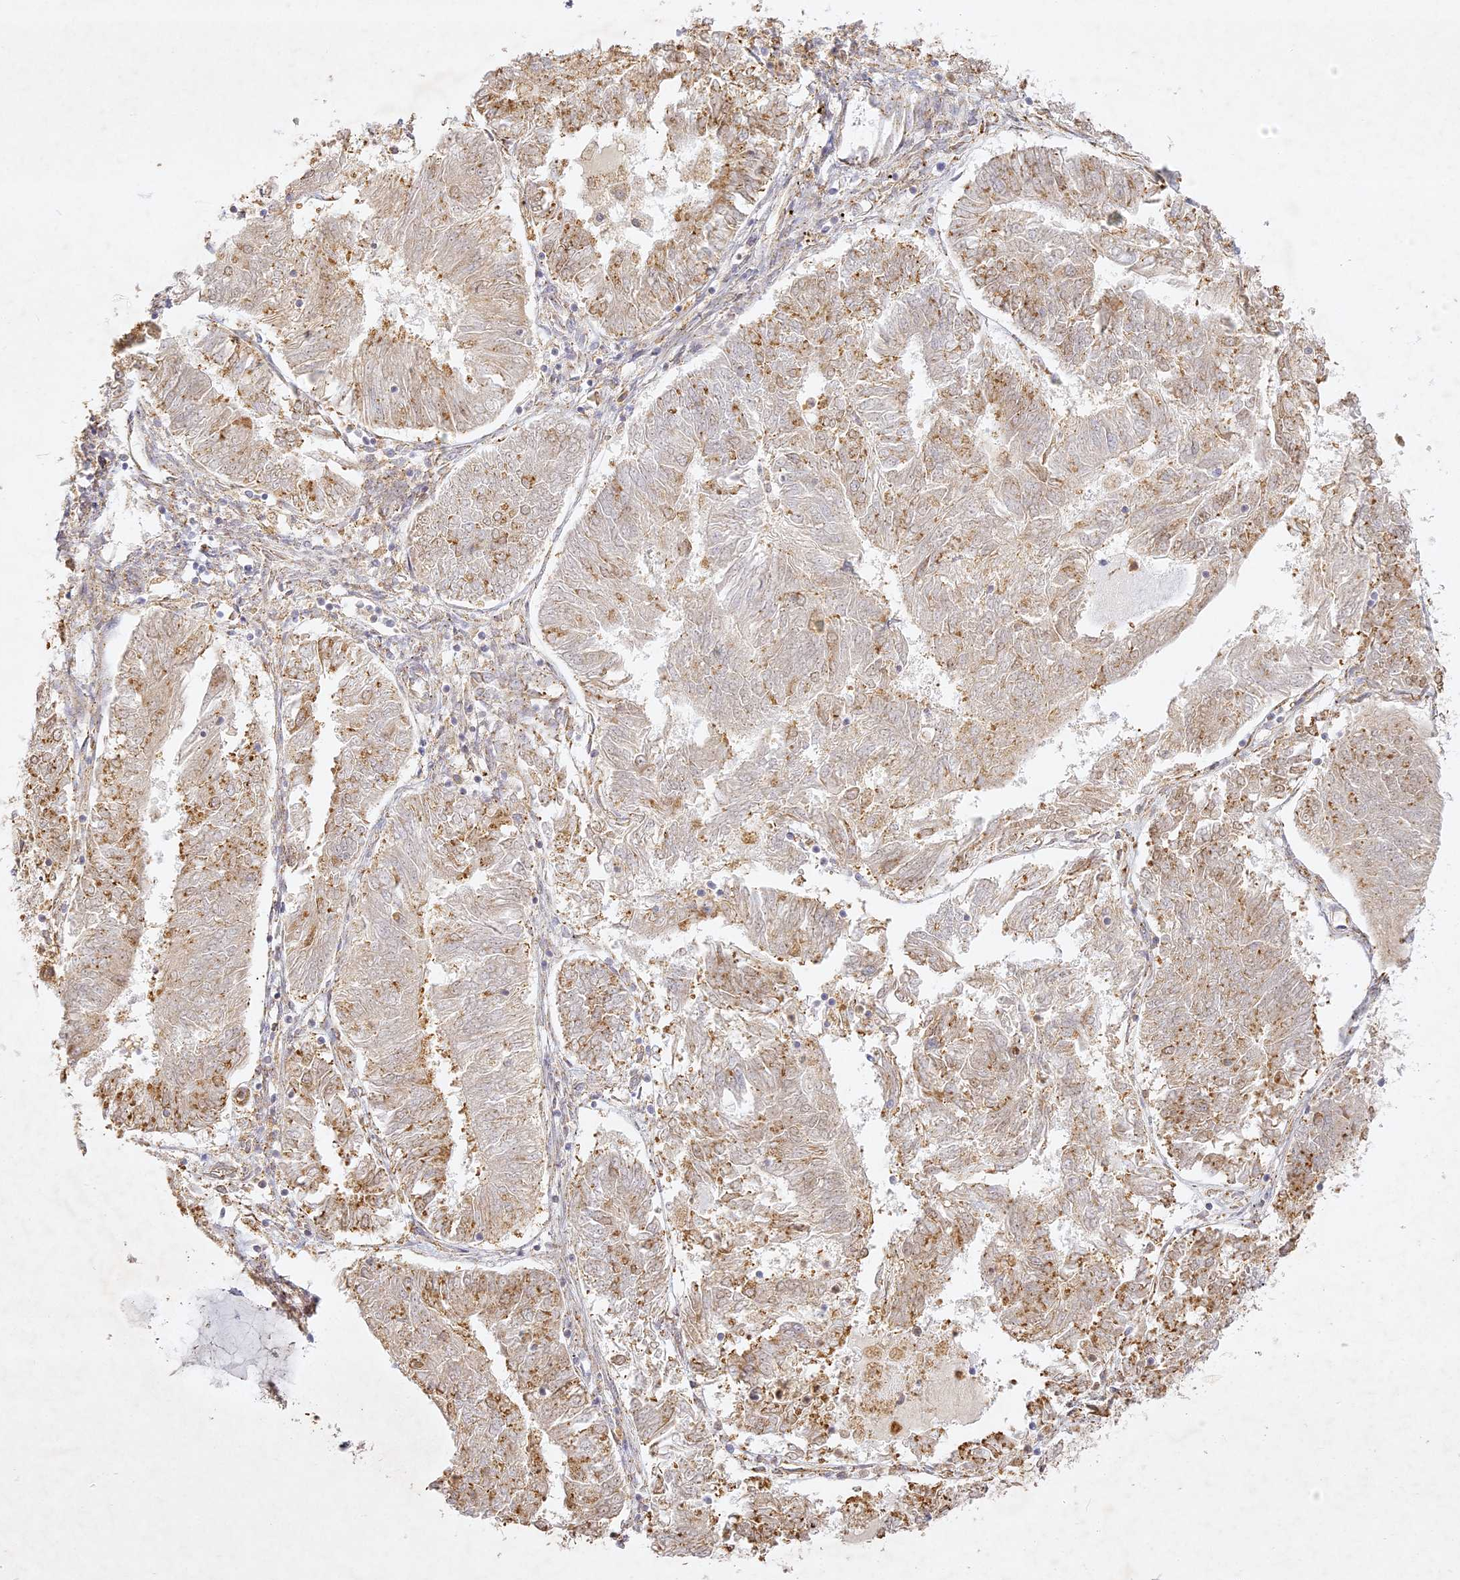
{"staining": {"intensity": "weak", "quantity": "<25%", "location": "cytoplasmic/membranous"}, "tissue": "endometrial cancer", "cell_type": "Tumor cells", "image_type": "cancer", "snomed": [{"axis": "morphology", "description": "Adenocarcinoma, NOS"}, {"axis": "topography", "description": "Endometrium"}], "caption": "A high-resolution histopathology image shows immunohistochemistry (IHC) staining of adenocarcinoma (endometrial), which reveals no significant staining in tumor cells.", "gene": "SLC30A5", "patient": {"sex": "female", "age": 58}}